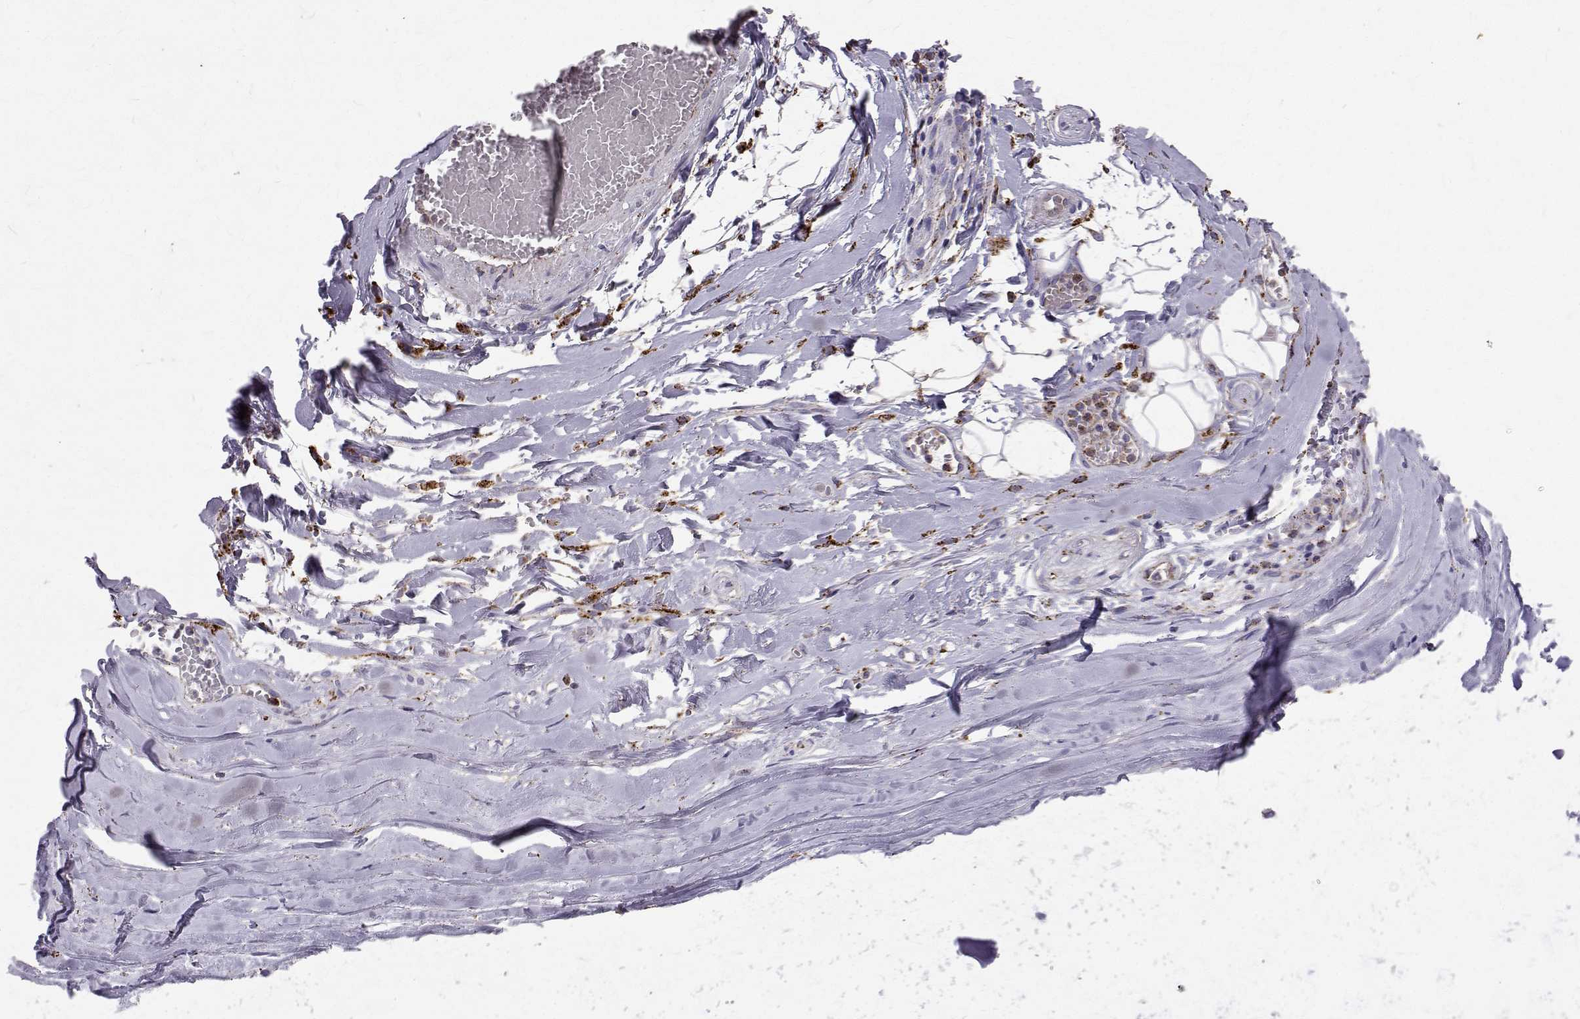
{"staining": {"intensity": "negative", "quantity": "none", "location": "none"}, "tissue": "adipose tissue", "cell_type": "Adipocytes", "image_type": "normal", "snomed": [{"axis": "morphology", "description": "Normal tissue, NOS"}, {"axis": "topography", "description": "Cartilage tissue"}, {"axis": "topography", "description": "Nasopharynx"}, {"axis": "topography", "description": "Thyroid gland"}], "caption": "The IHC image has no significant positivity in adipocytes of adipose tissue.", "gene": "TPP1", "patient": {"sex": "male", "age": 63}}